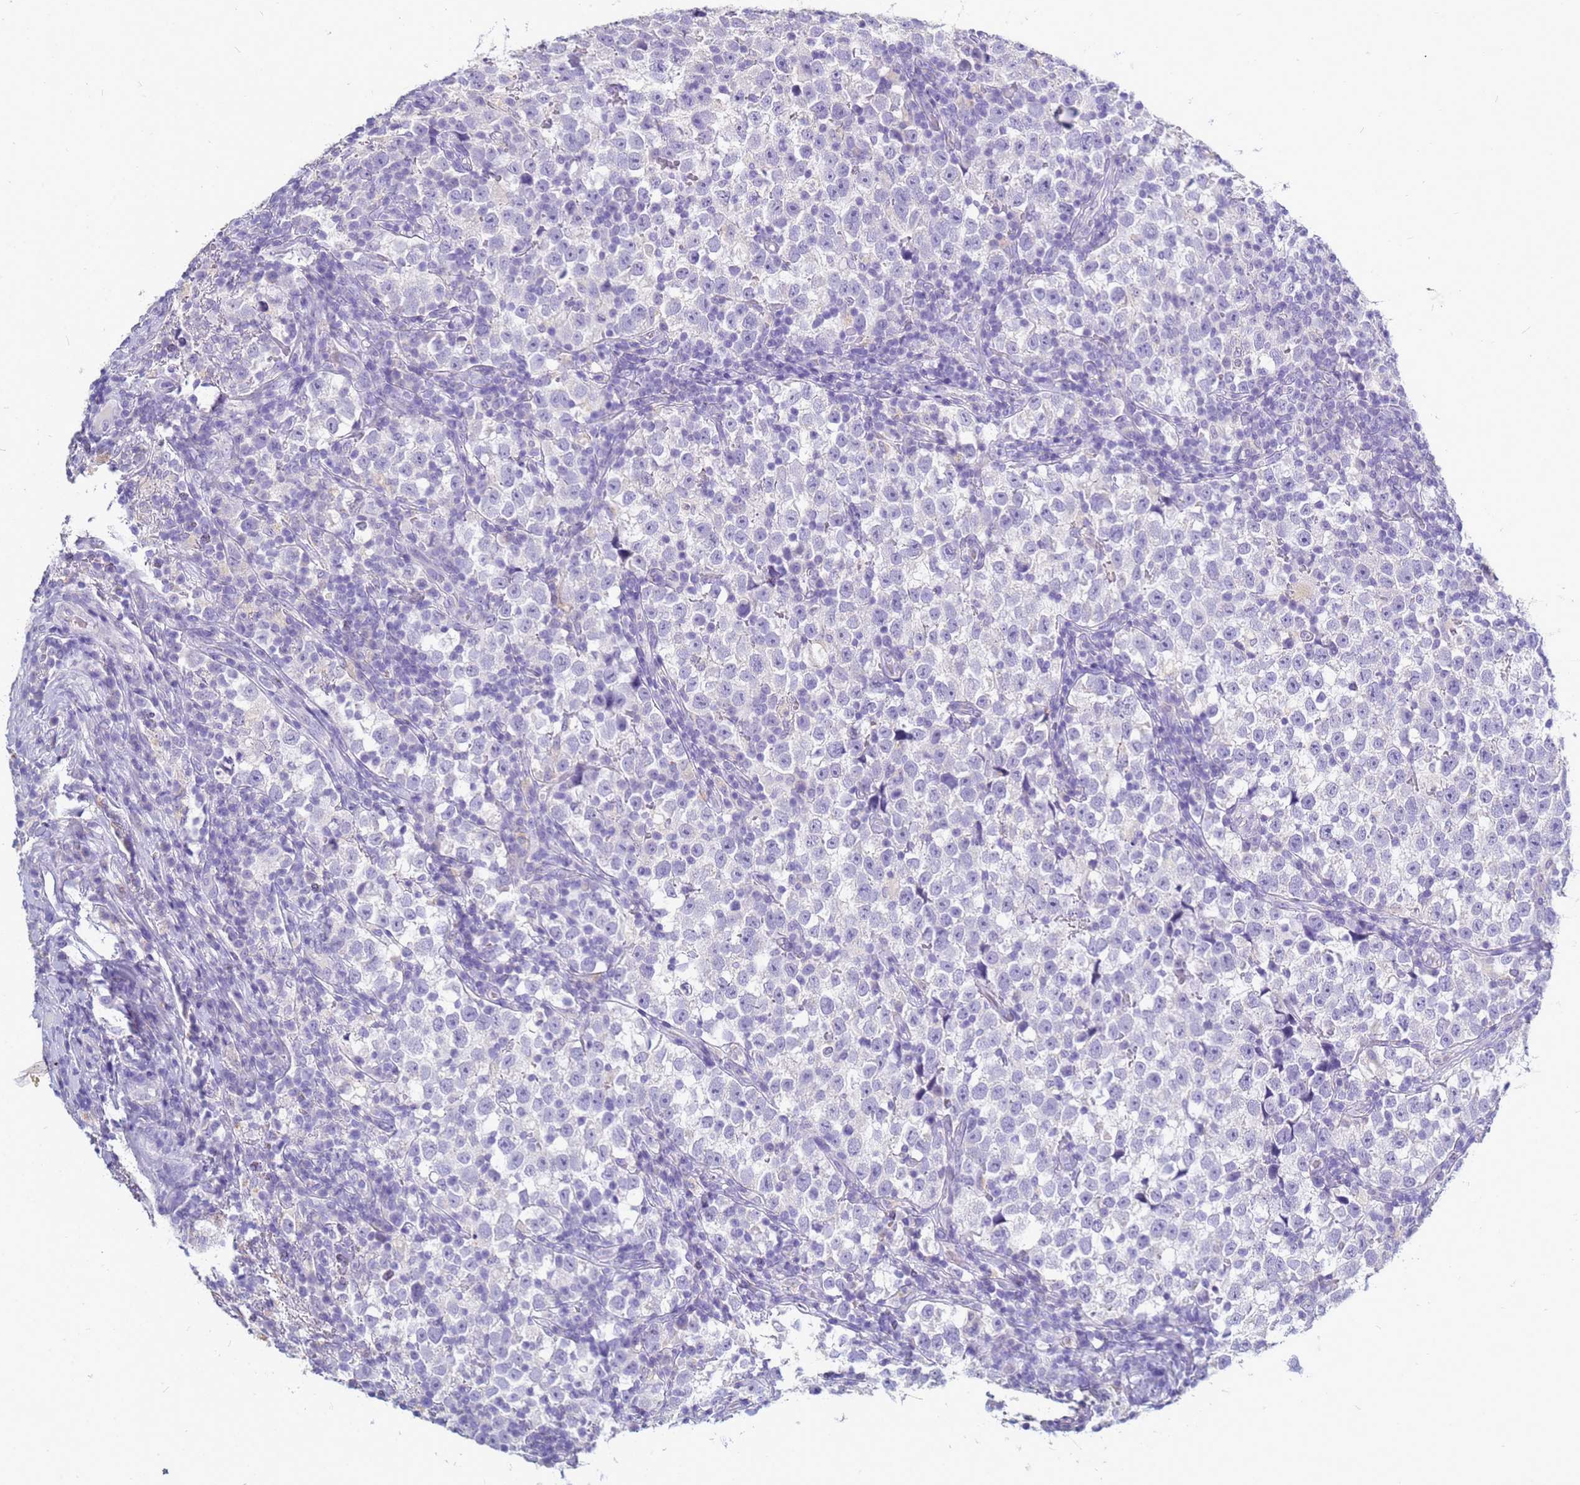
{"staining": {"intensity": "negative", "quantity": "none", "location": "none"}, "tissue": "testis cancer", "cell_type": "Tumor cells", "image_type": "cancer", "snomed": [{"axis": "morphology", "description": "Normal tissue, NOS"}, {"axis": "morphology", "description": "Seminoma, NOS"}, {"axis": "topography", "description": "Testis"}], "caption": "Immunohistochemistry micrograph of neoplastic tissue: testis cancer stained with DAB exhibits no significant protein expression in tumor cells.", "gene": "B3GNT8", "patient": {"sex": "male", "age": 43}}